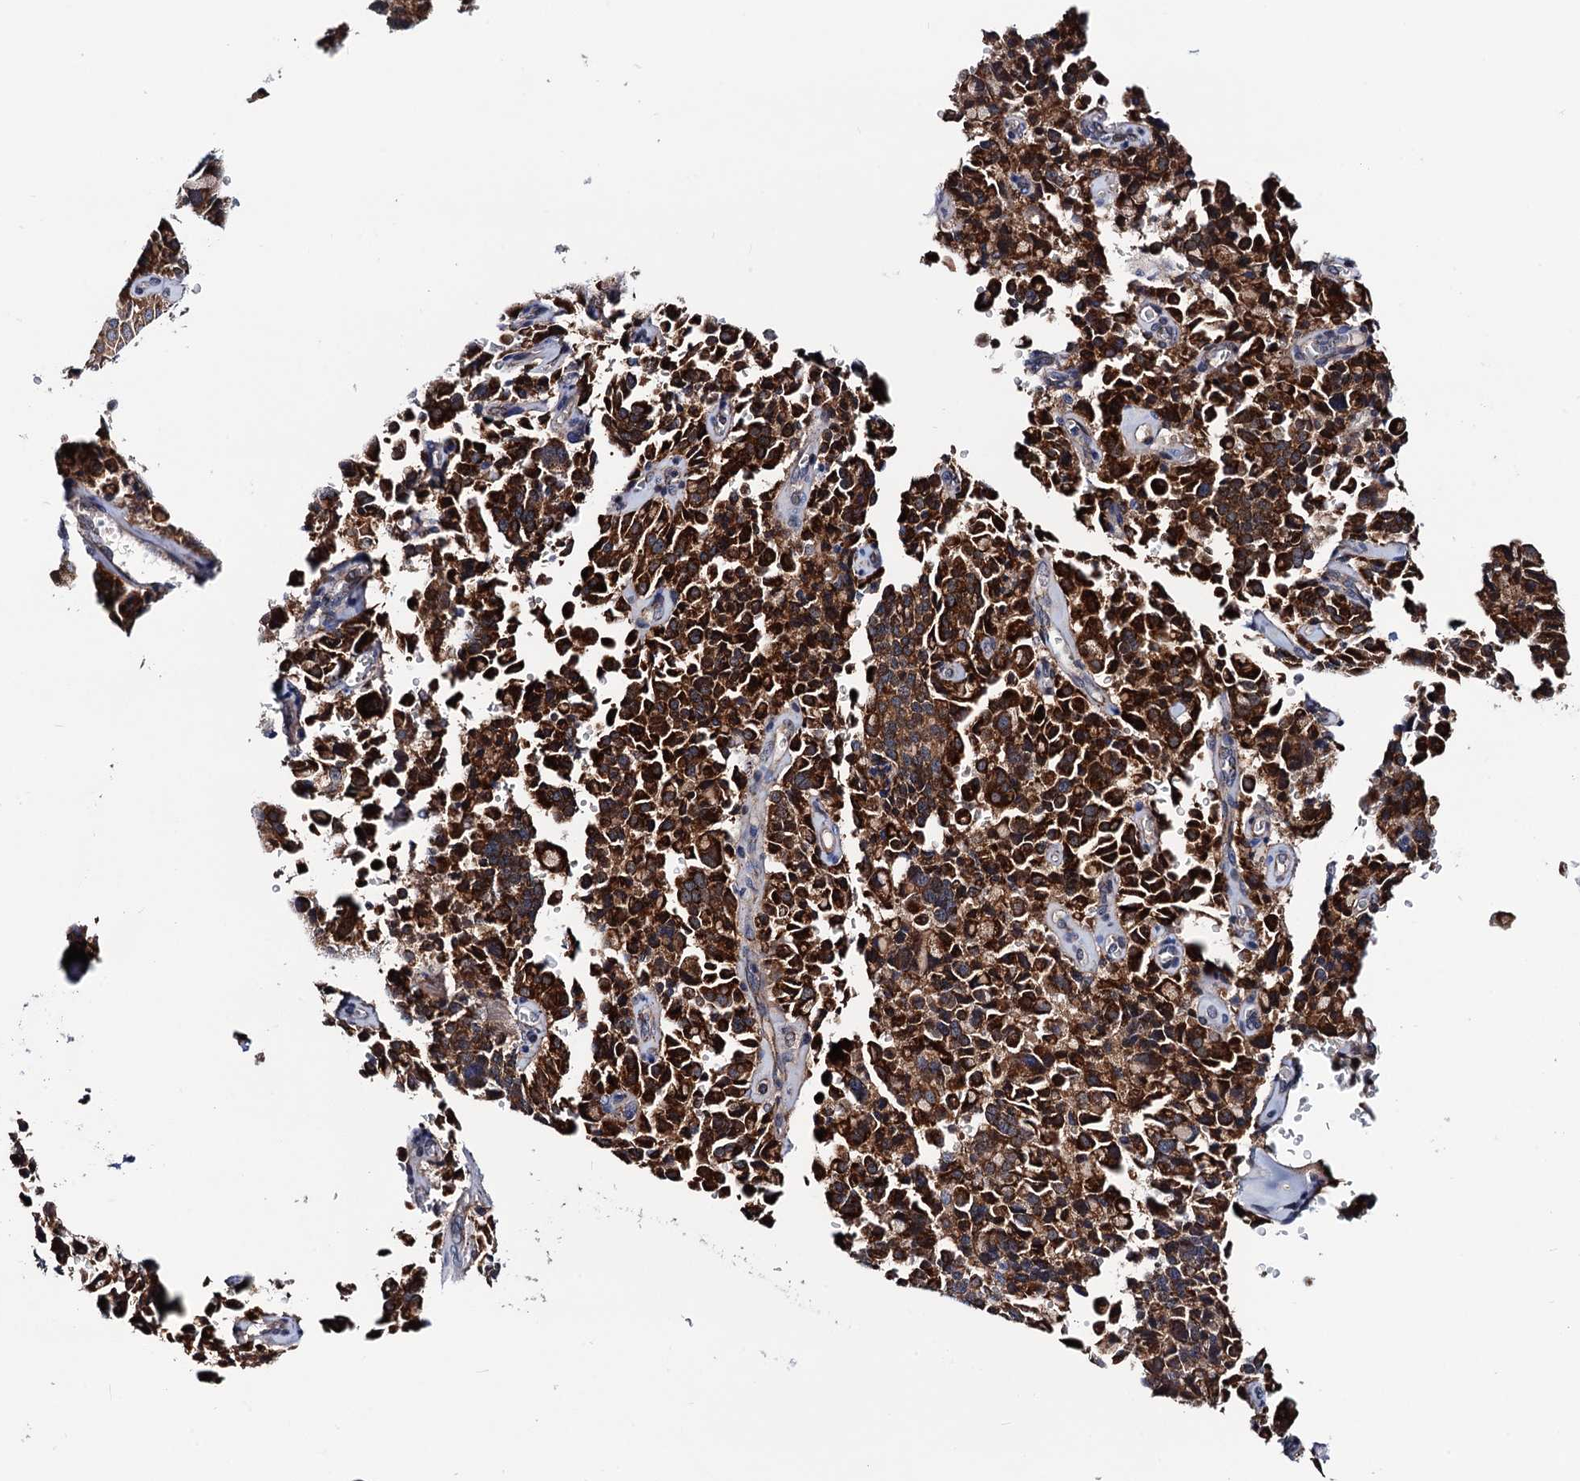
{"staining": {"intensity": "strong", "quantity": ">75%", "location": "cytoplasmic/membranous"}, "tissue": "pancreatic cancer", "cell_type": "Tumor cells", "image_type": "cancer", "snomed": [{"axis": "morphology", "description": "Adenocarcinoma, NOS"}, {"axis": "topography", "description": "Pancreas"}], "caption": "This micrograph exhibits pancreatic cancer stained with IHC to label a protein in brown. The cytoplasmic/membranous of tumor cells show strong positivity for the protein. Nuclei are counter-stained blue.", "gene": "PTCD3", "patient": {"sex": "male", "age": 65}}